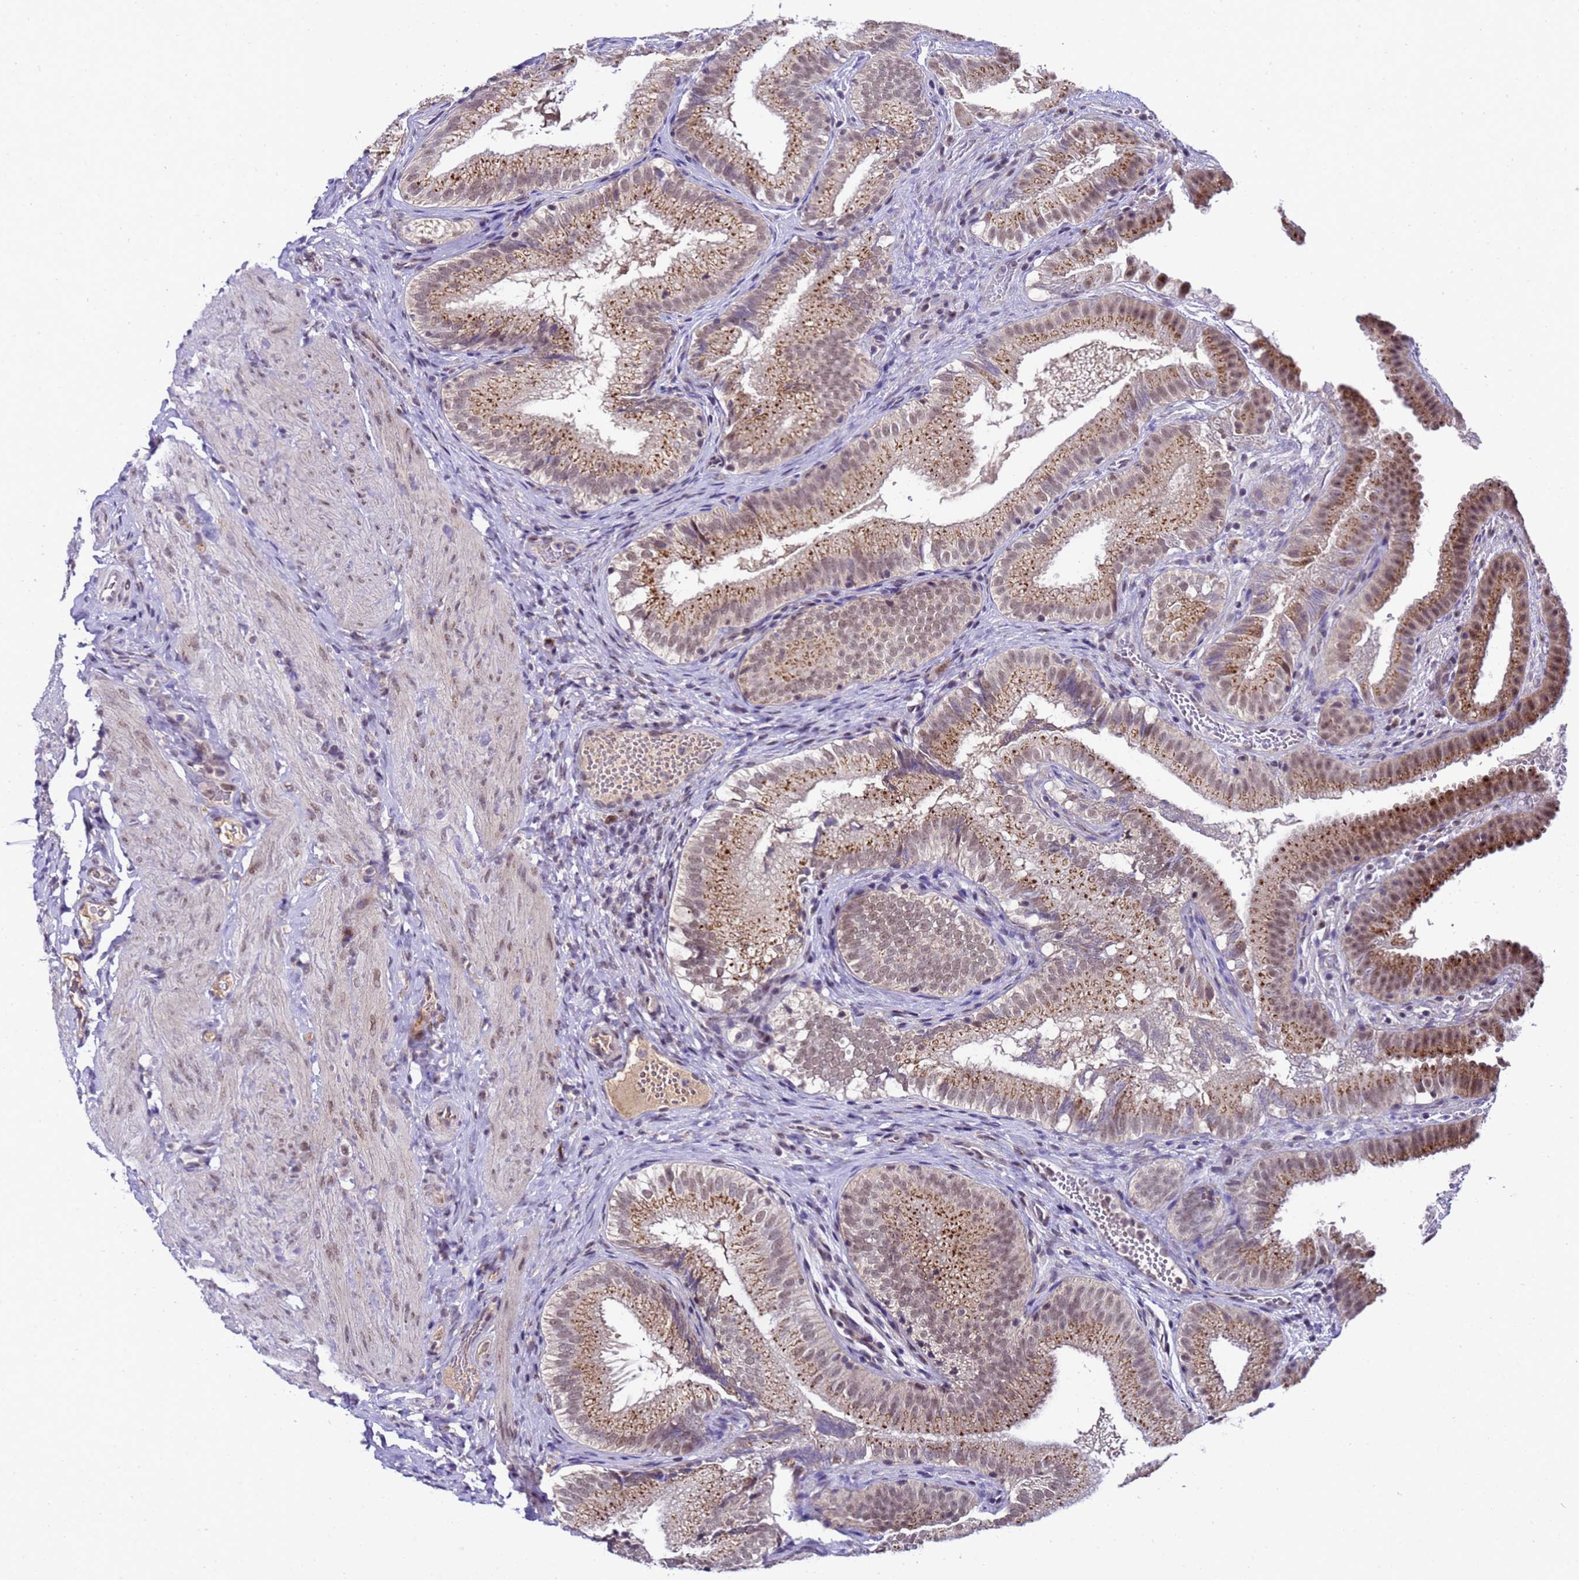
{"staining": {"intensity": "strong", "quantity": ">75%", "location": "cytoplasmic/membranous,nuclear"}, "tissue": "gallbladder", "cell_type": "Glandular cells", "image_type": "normal", "snomed": [{"axis": "morphology", "description": "Normal tissue, NOS"}, {"axis": "topography", "description": "Gallbladder"}], "caption": "Gallbladder stained with DAB immunohistochemistry exhibits high levels of strong cytoplasmic/membranous,nuclear positivity in about >75% of glandular cells.", "gene": "C19orf47", "patient": {"sex": "female", "age": 30}}